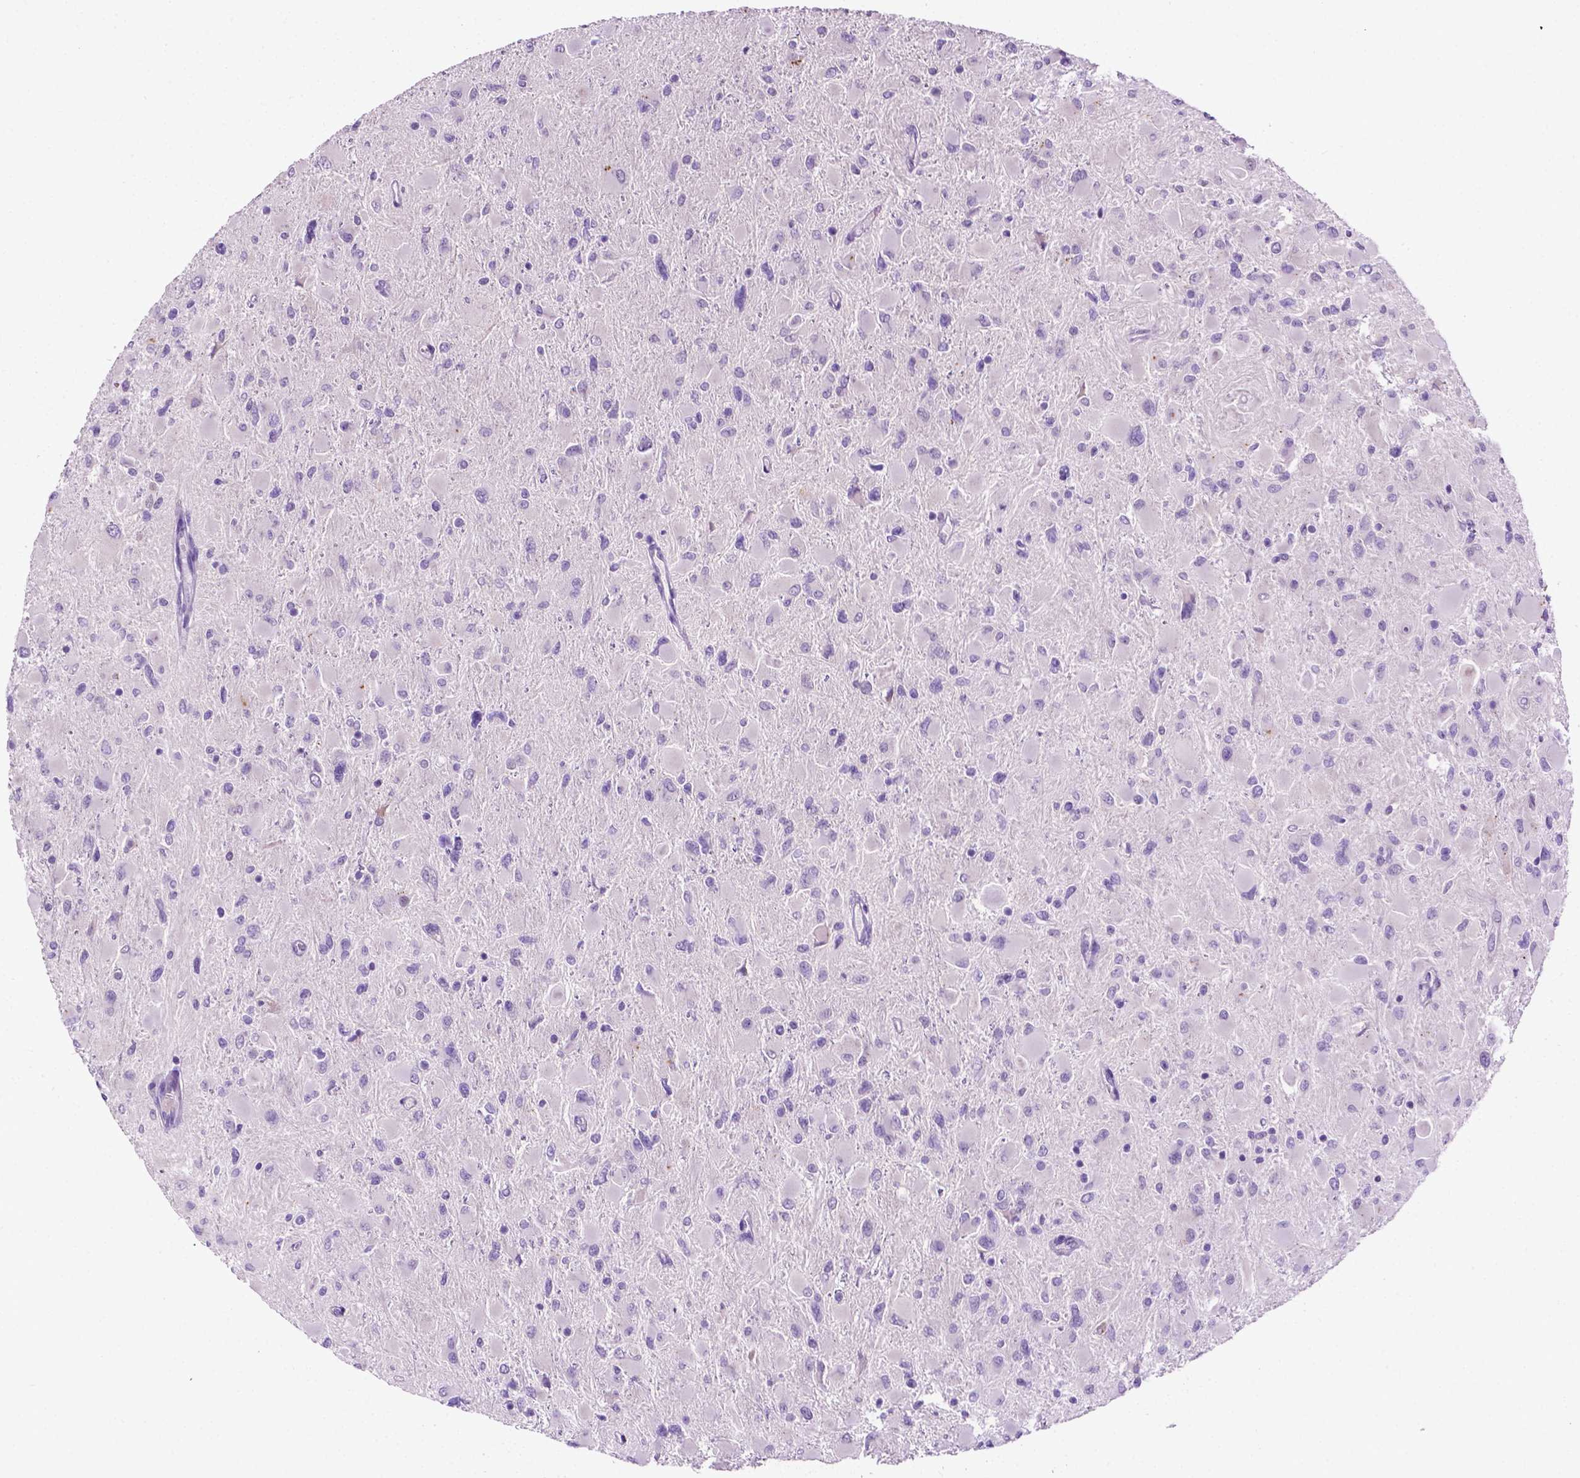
{"staining": {"intensity": "negative", "quantity": "none", "location": "none"}, "tissue": "glioma", "cell_type": "Tumor cells", "image_type": "cancer", "snomed": [{"axis": "morphology", "description": "Glioma, malignant, High grade"}, {"axis": "topography", "description": "Cerebral cortex"}], "caption": "Histopathology image shows no significant protein expression in tumor cells of glioma.", "gene": "MMP27", "patient": {"sex": "female", "age": 36}}